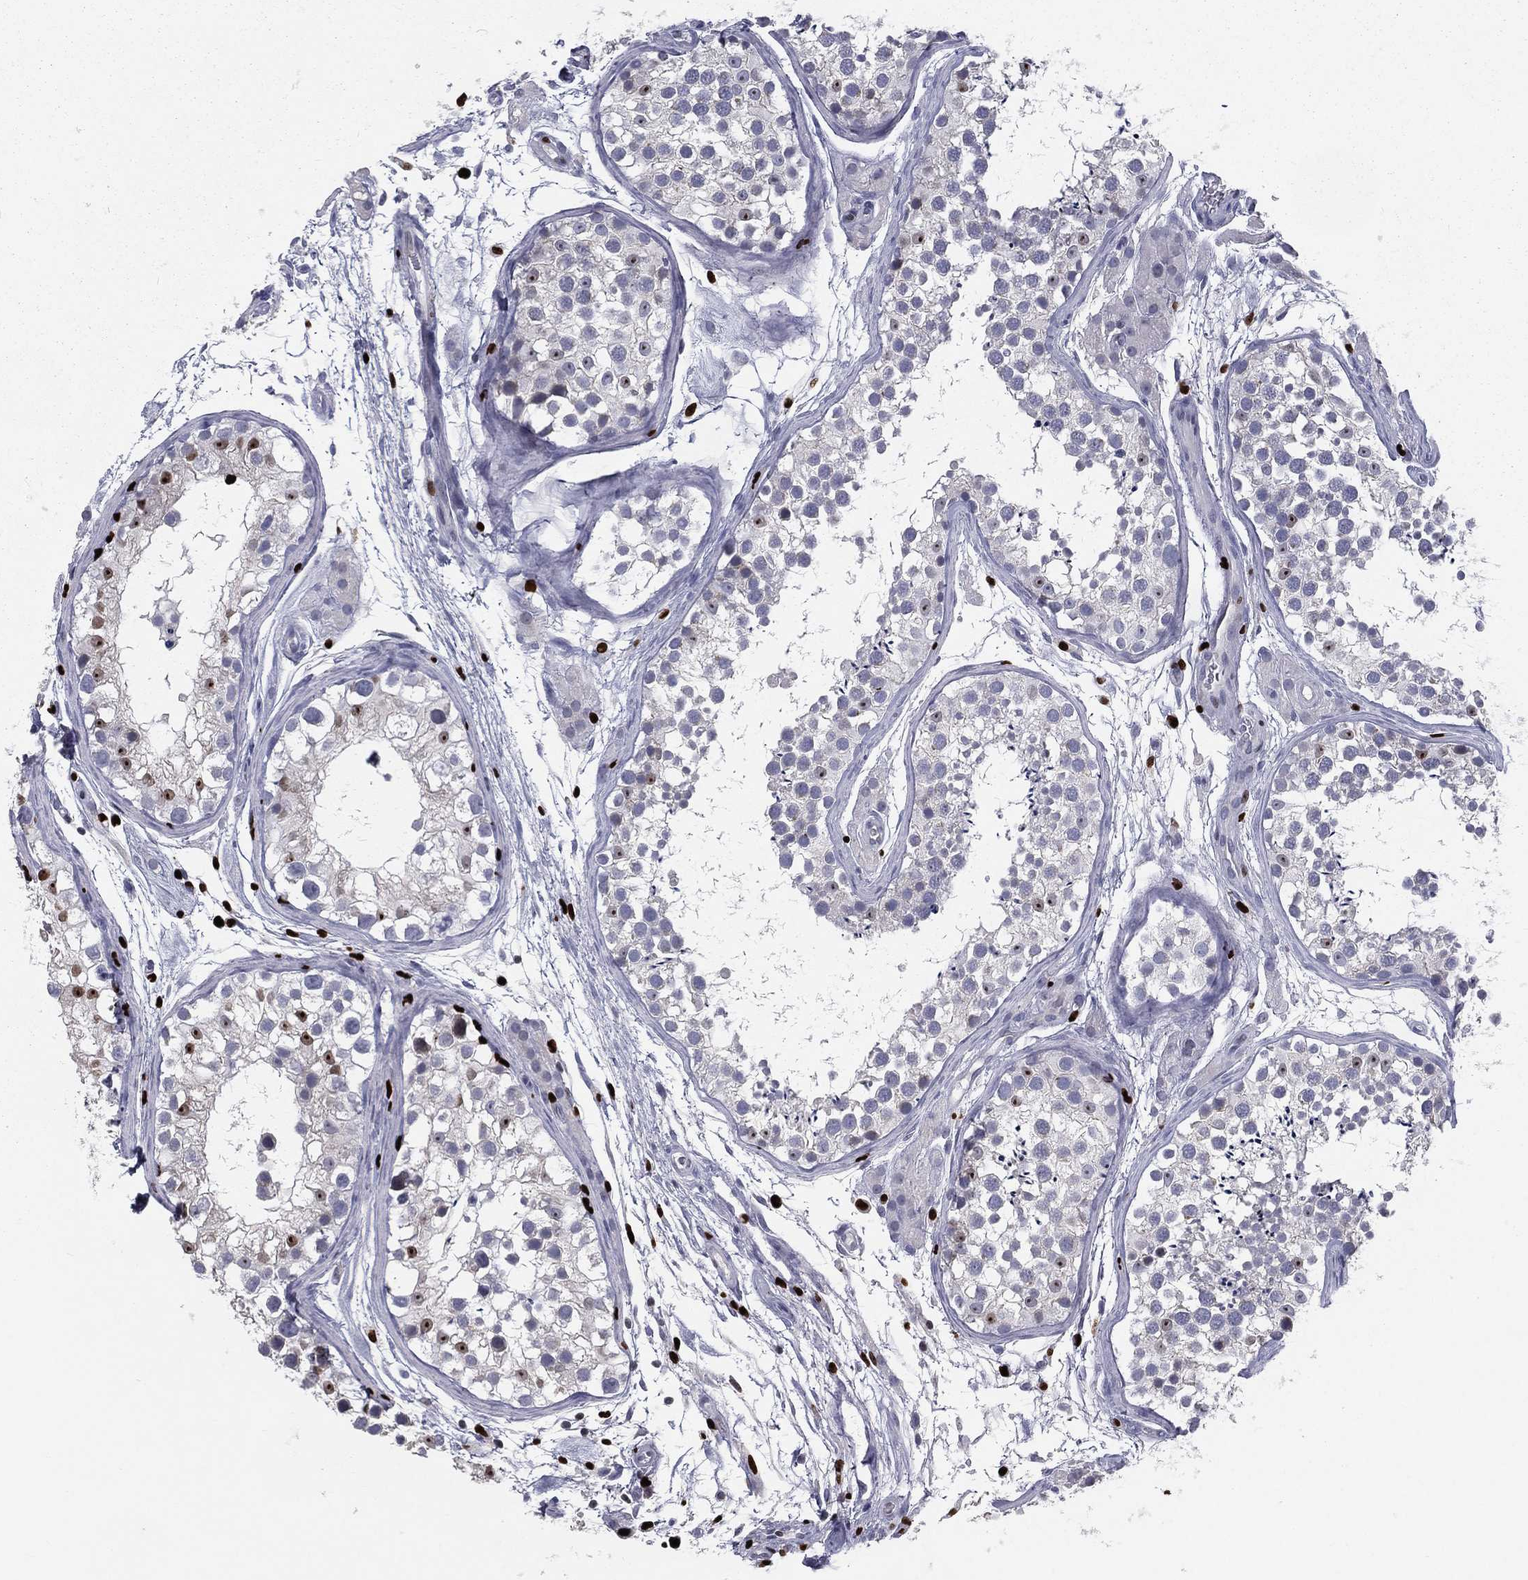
{"staining": {"intensity": "negative", "quantity": "none", "location": "none"}, "tissue": "testis", "cell_type": "Cells in seminiferous ducts", "image_type": "normal", "snomed": [{"axis": "morphology", "description": "Normal tissue, NOS"}, {"axis": "topography", "description": "Testis"}], "caption": "DAB (3,3'-diaminobenzidine) immunohistochemical staining of normal testis exhibits no significant positivity in cells in seminiferous ducts.", "gene": "MNDA", "patient": {"sex": "male", "age": 31}}